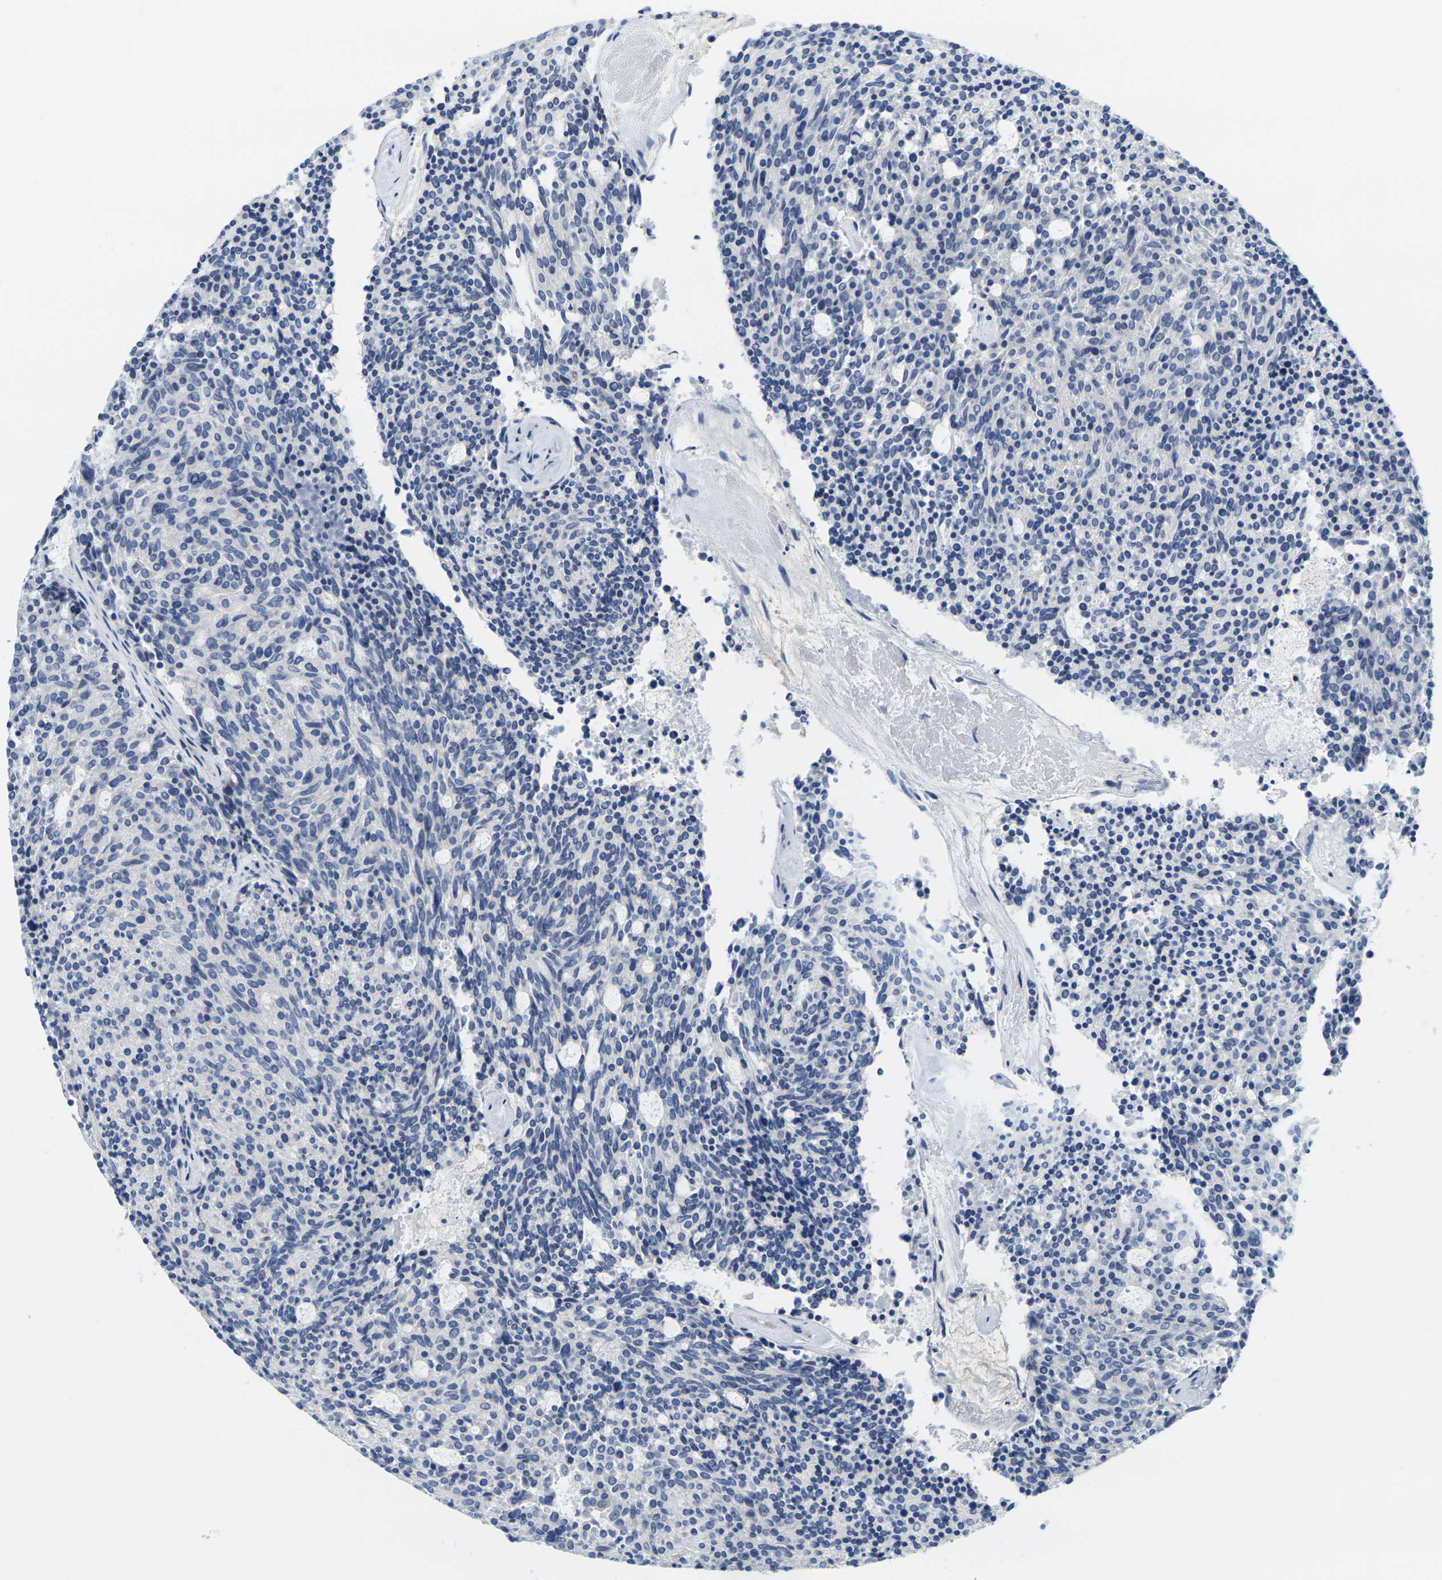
{"staining": {"intensity": "negative", "quantity": "none", "location": "none"}, "tissue": "carcinoid", "cell_type": "Tumor cells", "image_type": "cancer", "snomed": [{"axis": "morphology", "description": "Carcinoid, malignant, NOS"}, {"axis": "topography", "description": "Pancreas"}], "caption": "Protein analysis of carcinoid exhibits no significant expression in tumor cells. The staining is performed using DAB (3,3'-diaminobenzidine) brown chromogen with nuclei counter-stained in using hematoxylin.", "gene": "KLK5", "patient": {"sex": "female", "age": 54}}